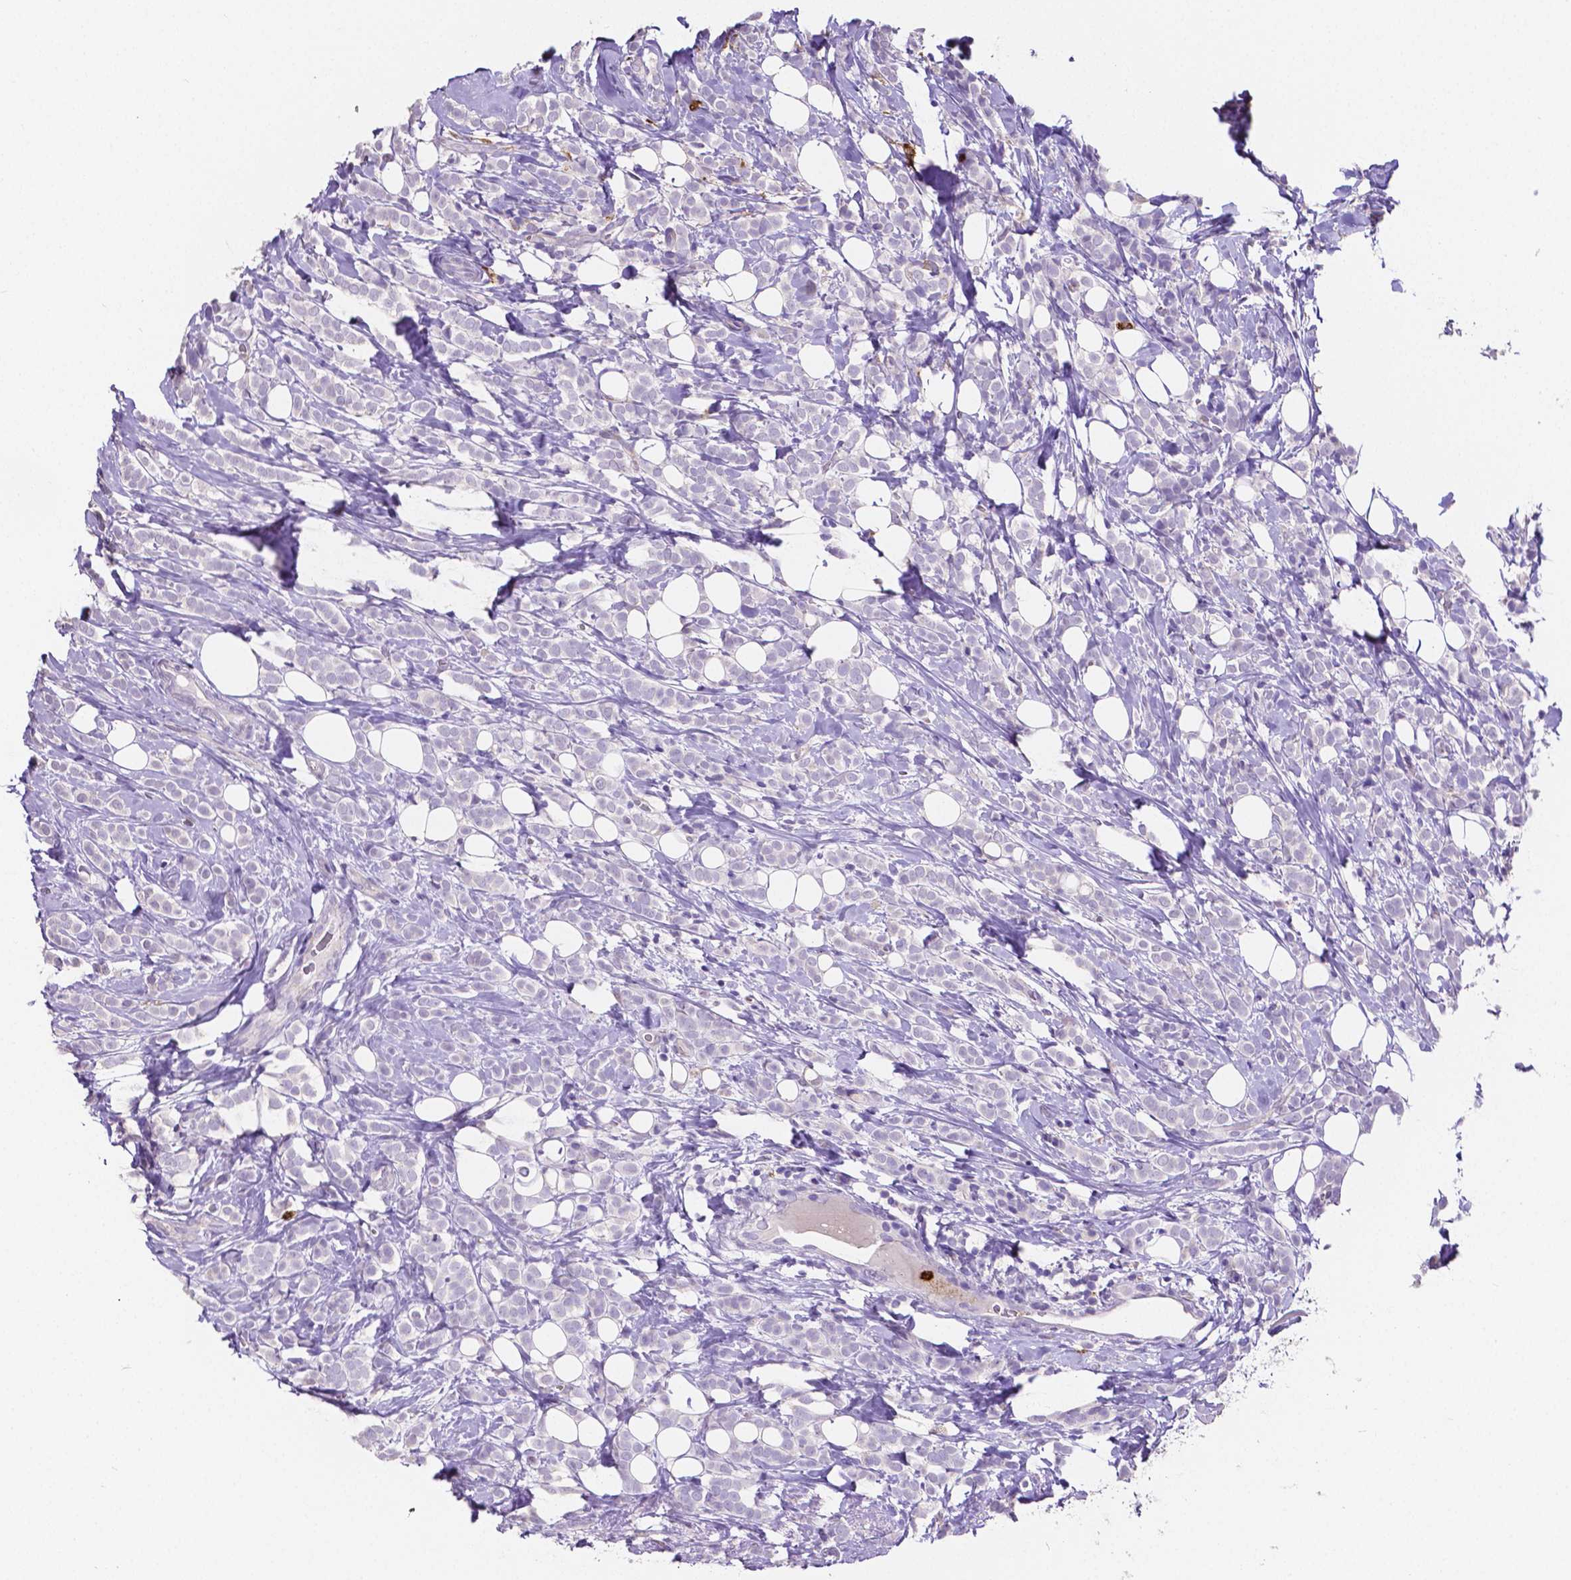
{"staining": {"intensity": "negative", "quantity": "none", "location": "none"}, "tissue": "breast cancer", "cell_type": "Tumor cells", "image_type": "cancer", "snomed": [{"axis": "morphology", "description": "Lobular carcinoma"}, {"axis": "topography", "description": "Breast"}], "caption": "This is an IHC histopathology image of breast cancer. There is no staining in tumor cells.", "gene": "MMP9", "patient": {"sex": "female", "age": 49}}